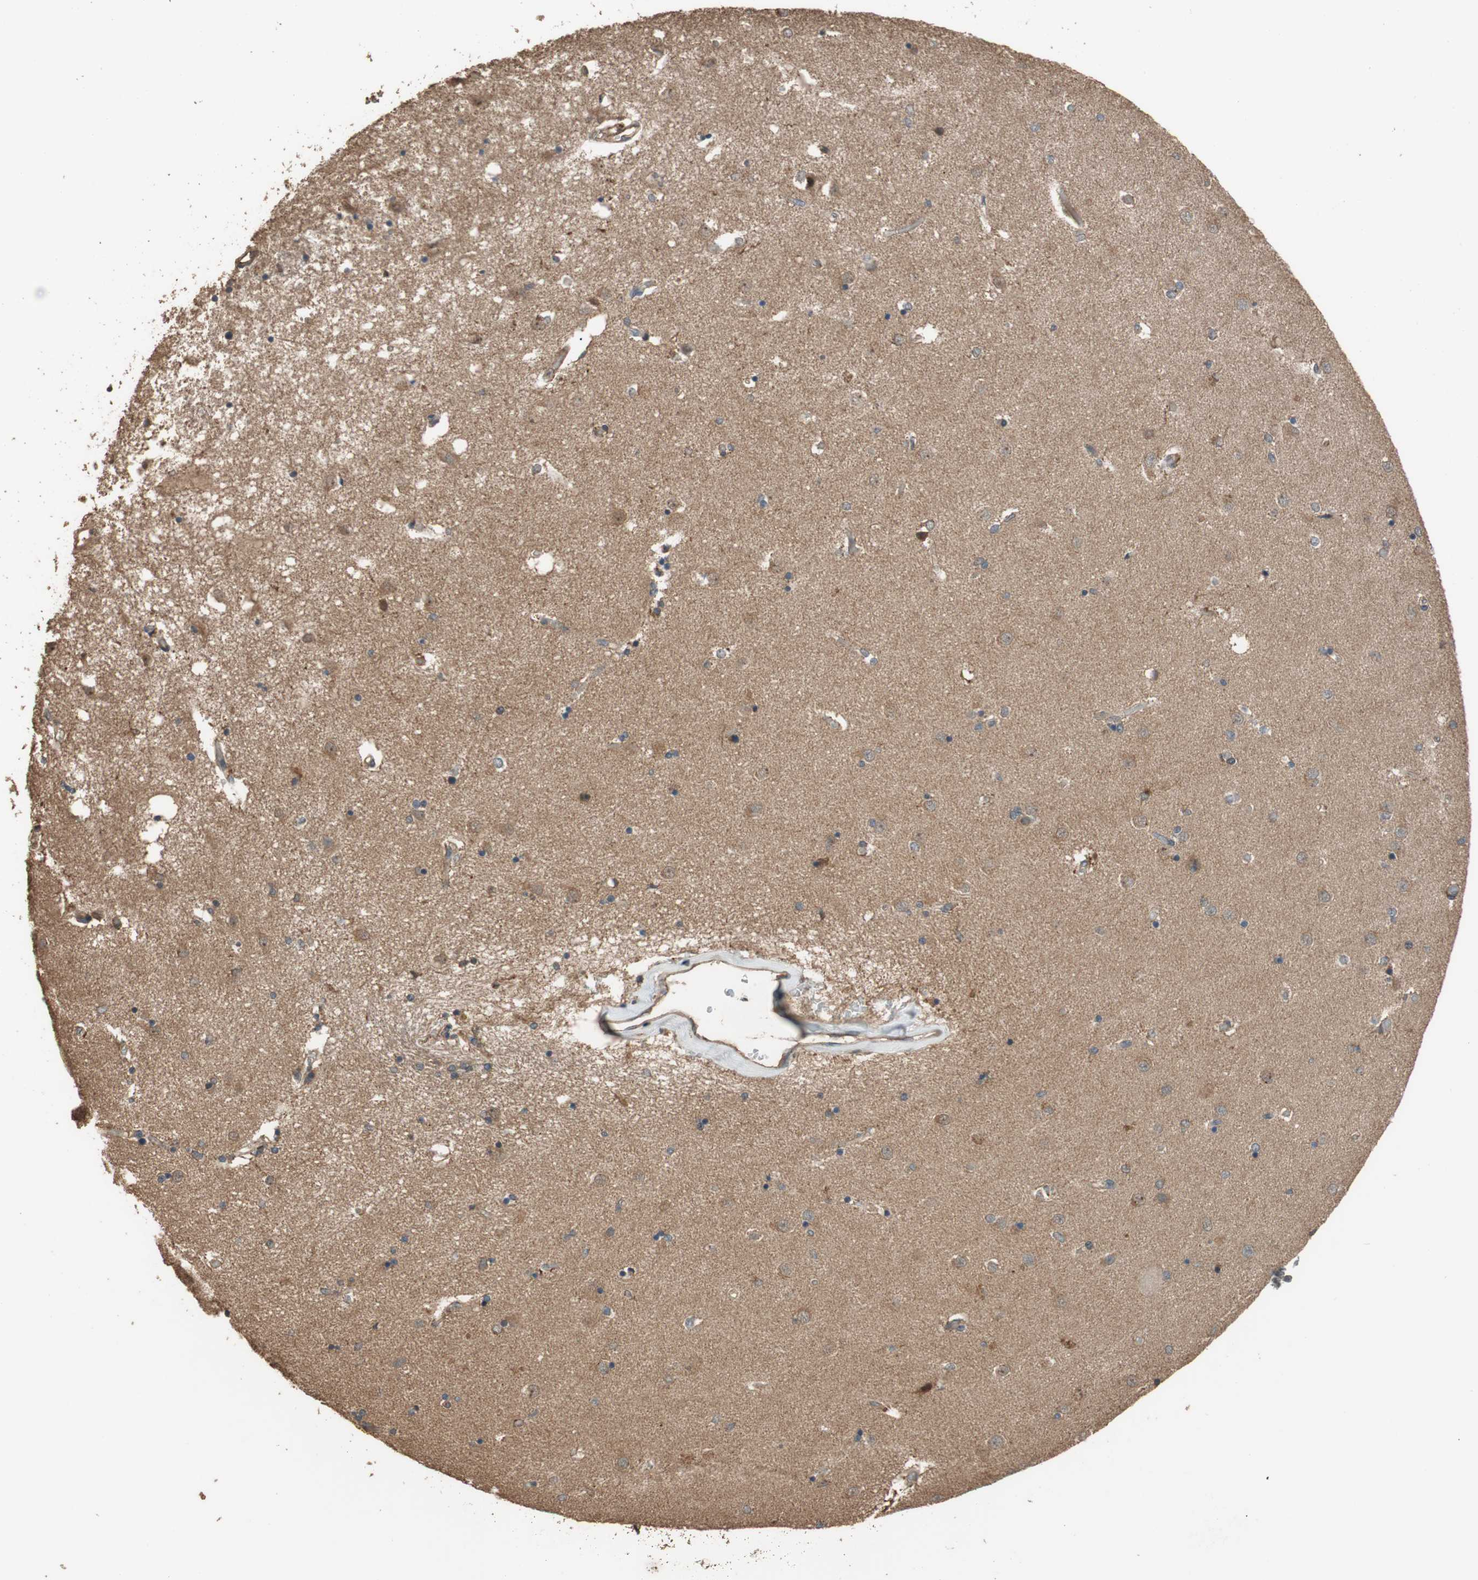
{"staining": {"intensity": "moderate", "quantity": "<25%", "location": "cytoplasmic/membranous,nuclear"}, "tissue": "caudate", "cell_type": "Glial cells", "image_type": "normal", "snomed": [{"axis": "morphology", "description": "Normal tissue, NOS"}, {"axis": "topography", "description": "Lateral ventricle wall"}], "caption": "High-power microscopy captured an immunohistochemistry histopathology image of unremarkable caudate, revealing moderate cytoplasmic/membranous,nuclear positivity in approximately <25% of glial cells. The staining was performed using DAB, with brown indicating positive protein expression. Nuclei are stained blue with hematoxylin.", "gene": "MST1R", "patient": {"sex": "female", "age": 54}}